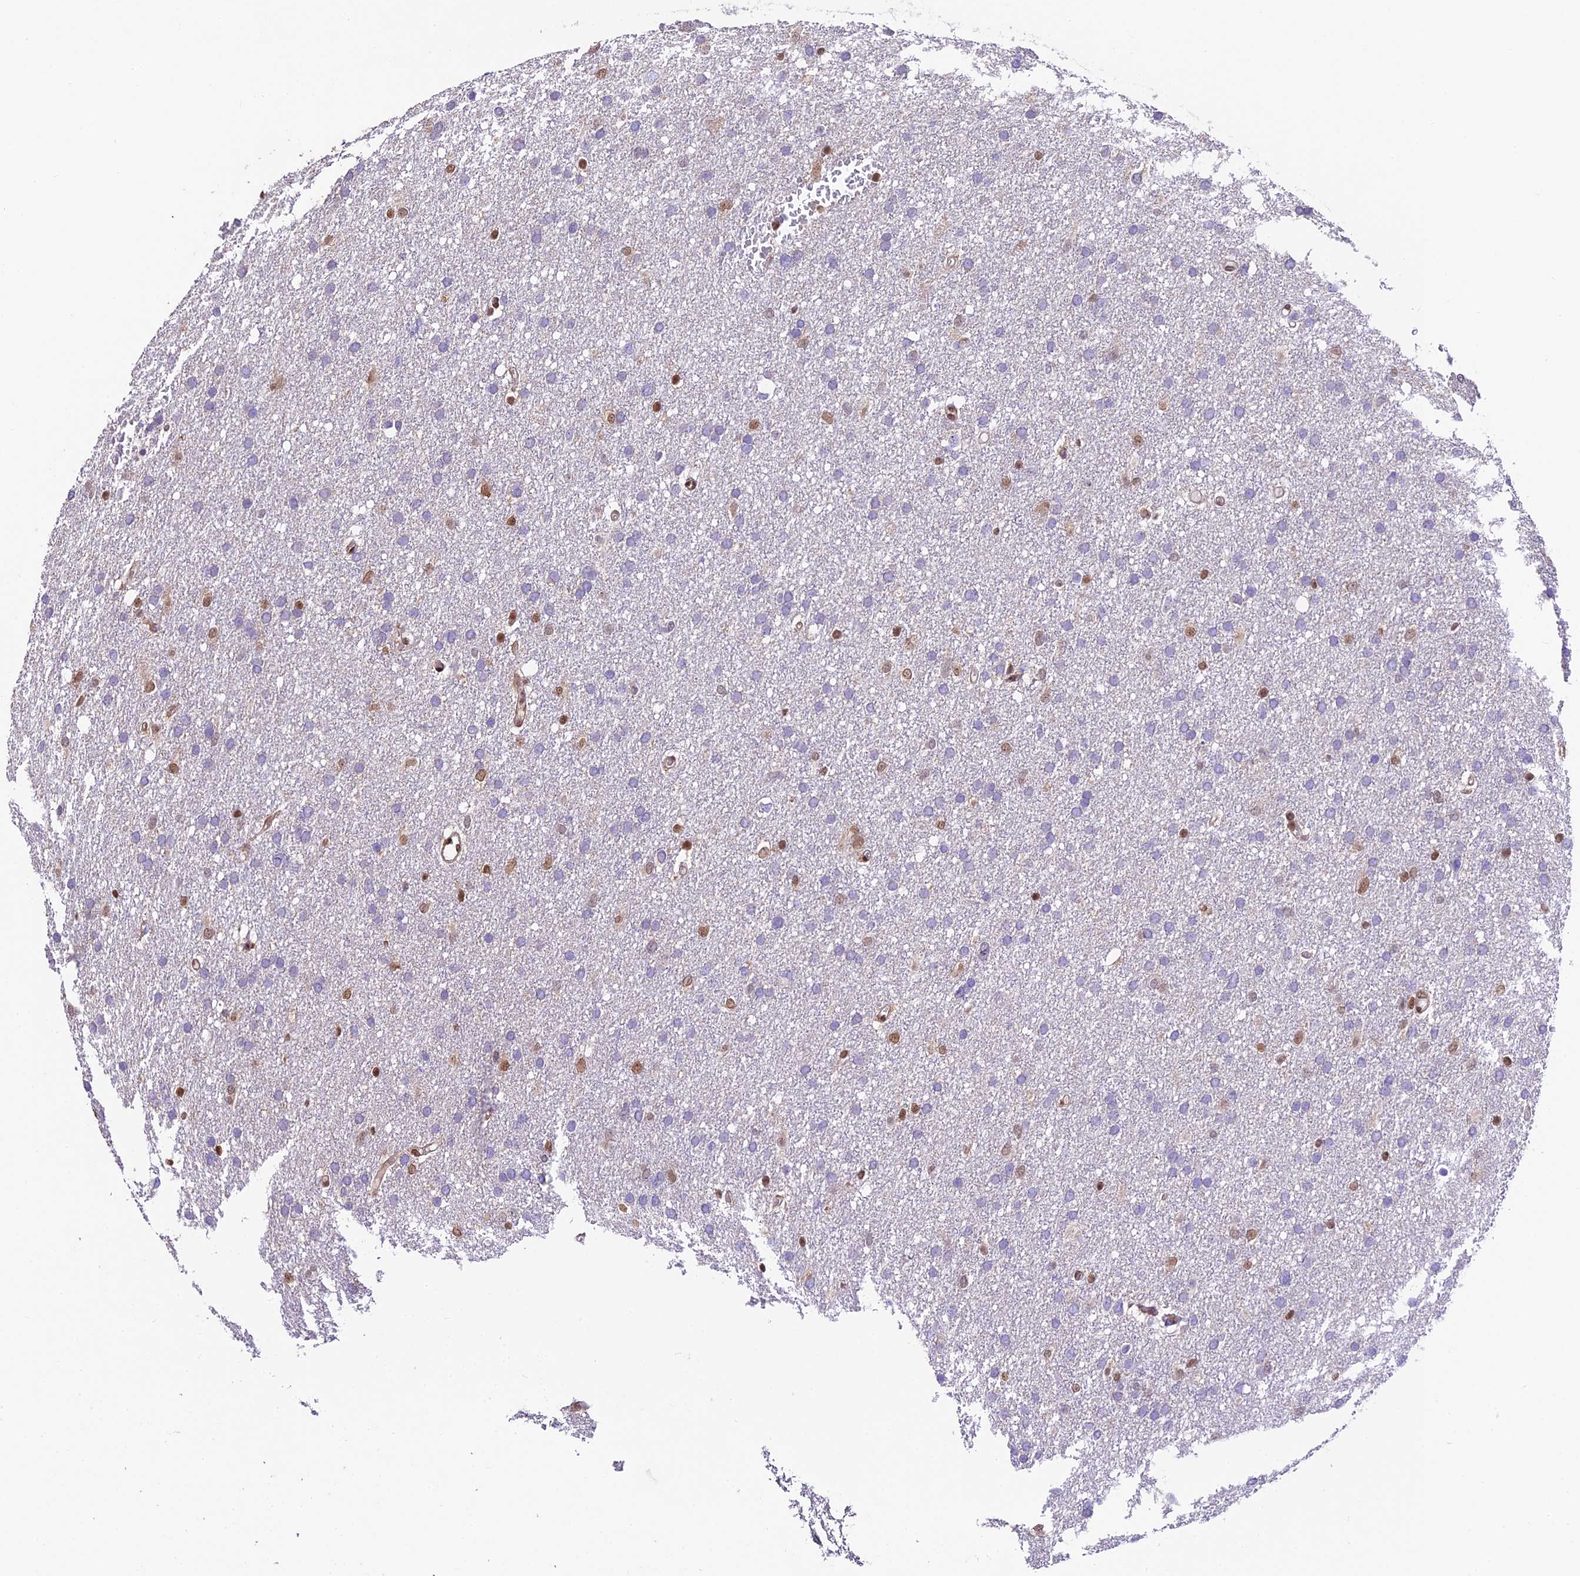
{"staining": {"intensity": "moderate", "quantity": "<25%", "location": "nuclear"}, "tissue": "glioma", "cell_type": "Tumor cells", "image_type": "cancer", "snomed": [{"axis": "morphology", "description": "Glioma, malignant, High grade"}, {"axis": "topography", "description": "Cerebral cortex"}], "caption": "Moderate nuclear staining is identified in about <25% of tumor cells in malignant glioma (high-grade).", "gene": "TRIM22", "patient": {"sex": "female", "age": 36}}